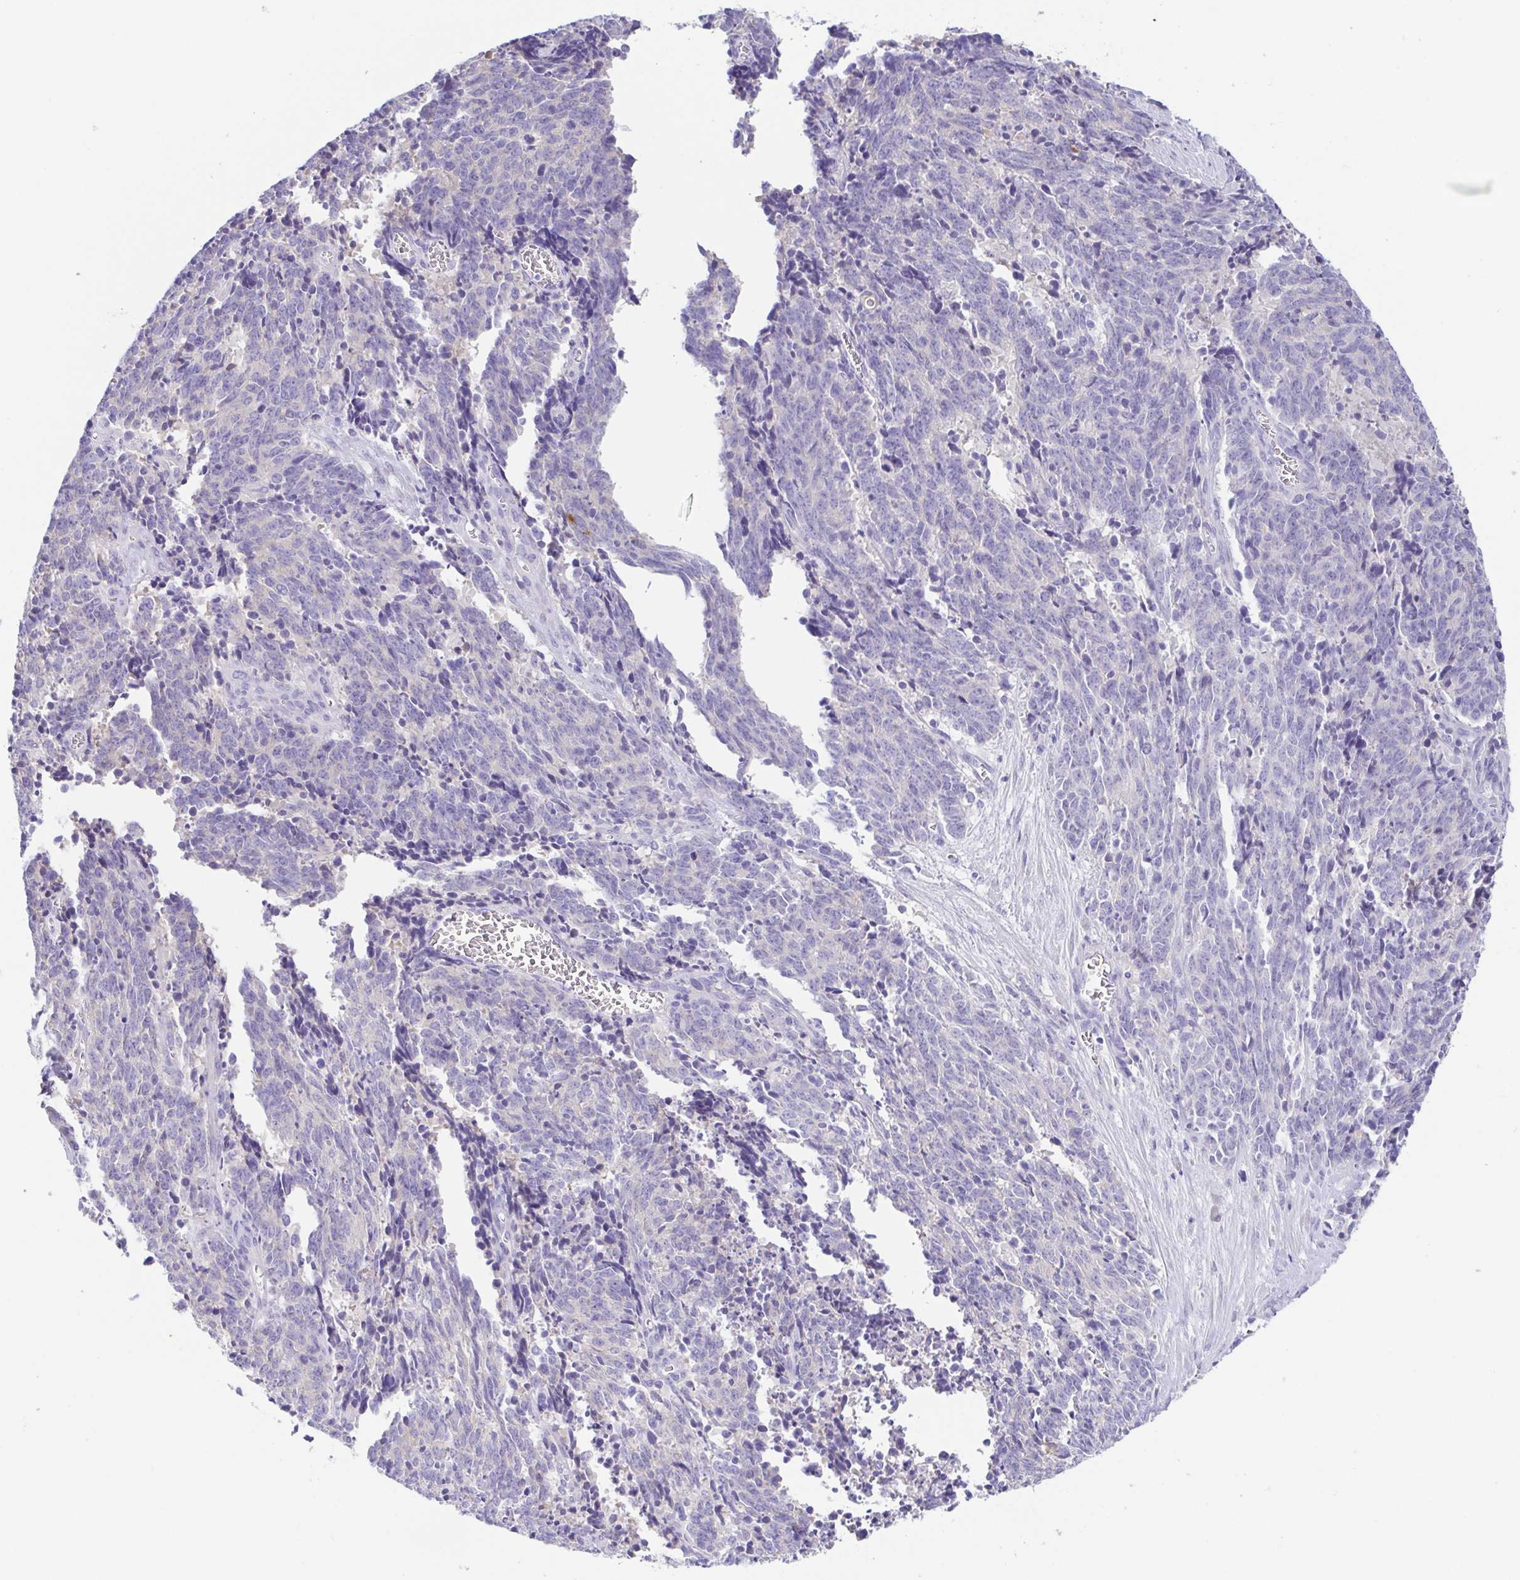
{"staining": {"intensity": "negative", "quantity": "none", "location": "none"}, "tissue": "cervical cancer", "cell_type": "Tumor cells", "image_type": "cancer", "snomed": [{"axis": "morphology", "description": "Squamous cell carcinoma, NOS"}, {"axis": "topography", "description": "Cervix"}], "caption": "Immunohistochemistry (IHC) micrograph of cervical cancer (squamous cell carcinoma) stained for a protein (brown), which reveals no positivity in tumor cells.", "gene": "A1BG", "patient": {"sex": "female", "age": 29}}